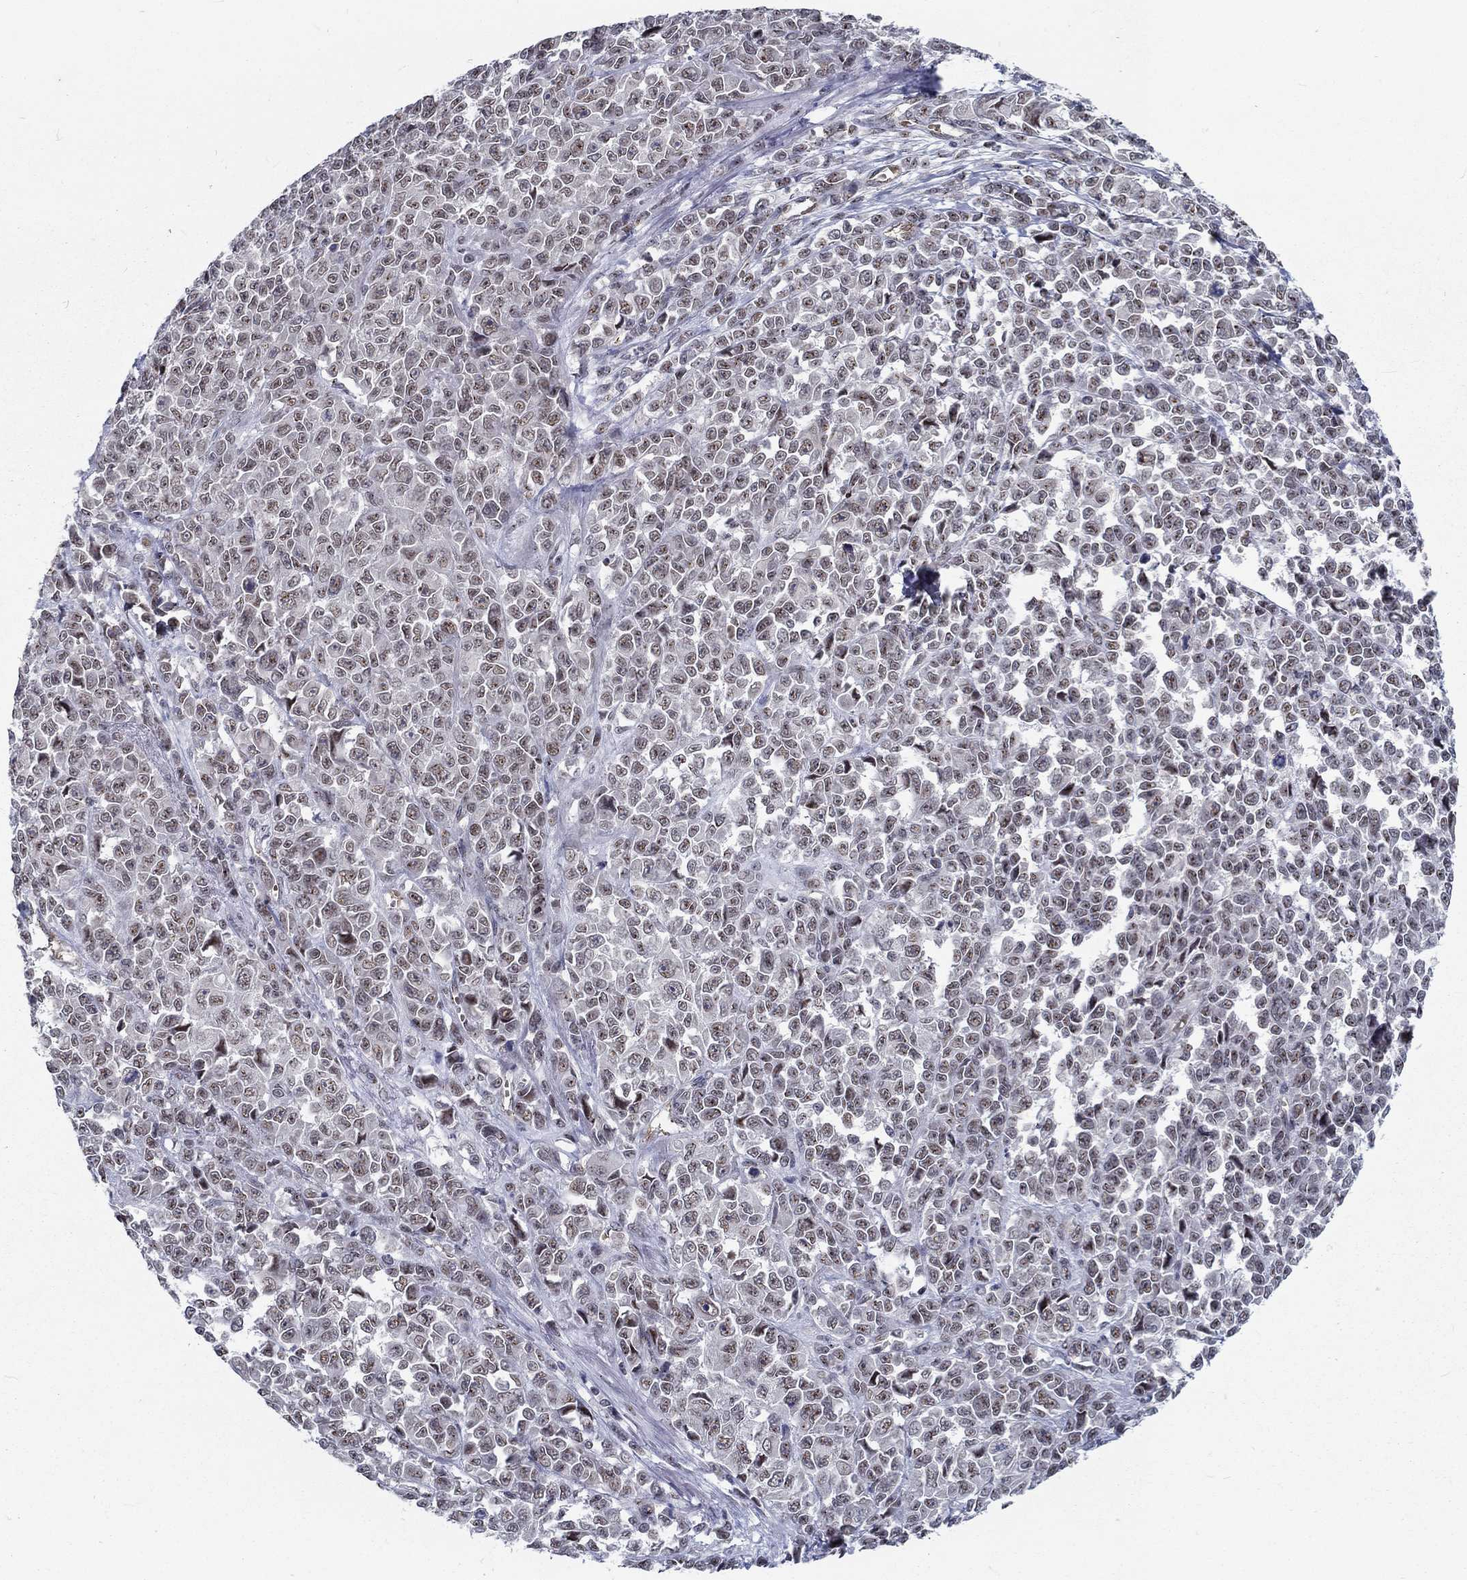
{"staining": {"intensity": "negative", "quantity": "none", "location": "none"}, "tissue": "melanoma", "cell_type": "Tumor cells", "image_type": "cancer", "snomed": [{"axis": "morphology", "description": "Malignant melanoma, NOS"}, {"axis": "topography", "description": "Skin"}], "caption": "Immunohistochemistry image of human malignant melanoma stained for a protein (brown), which reveals no staining in tumor cells. Nuclei are stained in blue.", "gene": "ZBED1", "patient": {"sex": "female", "age": 95}}